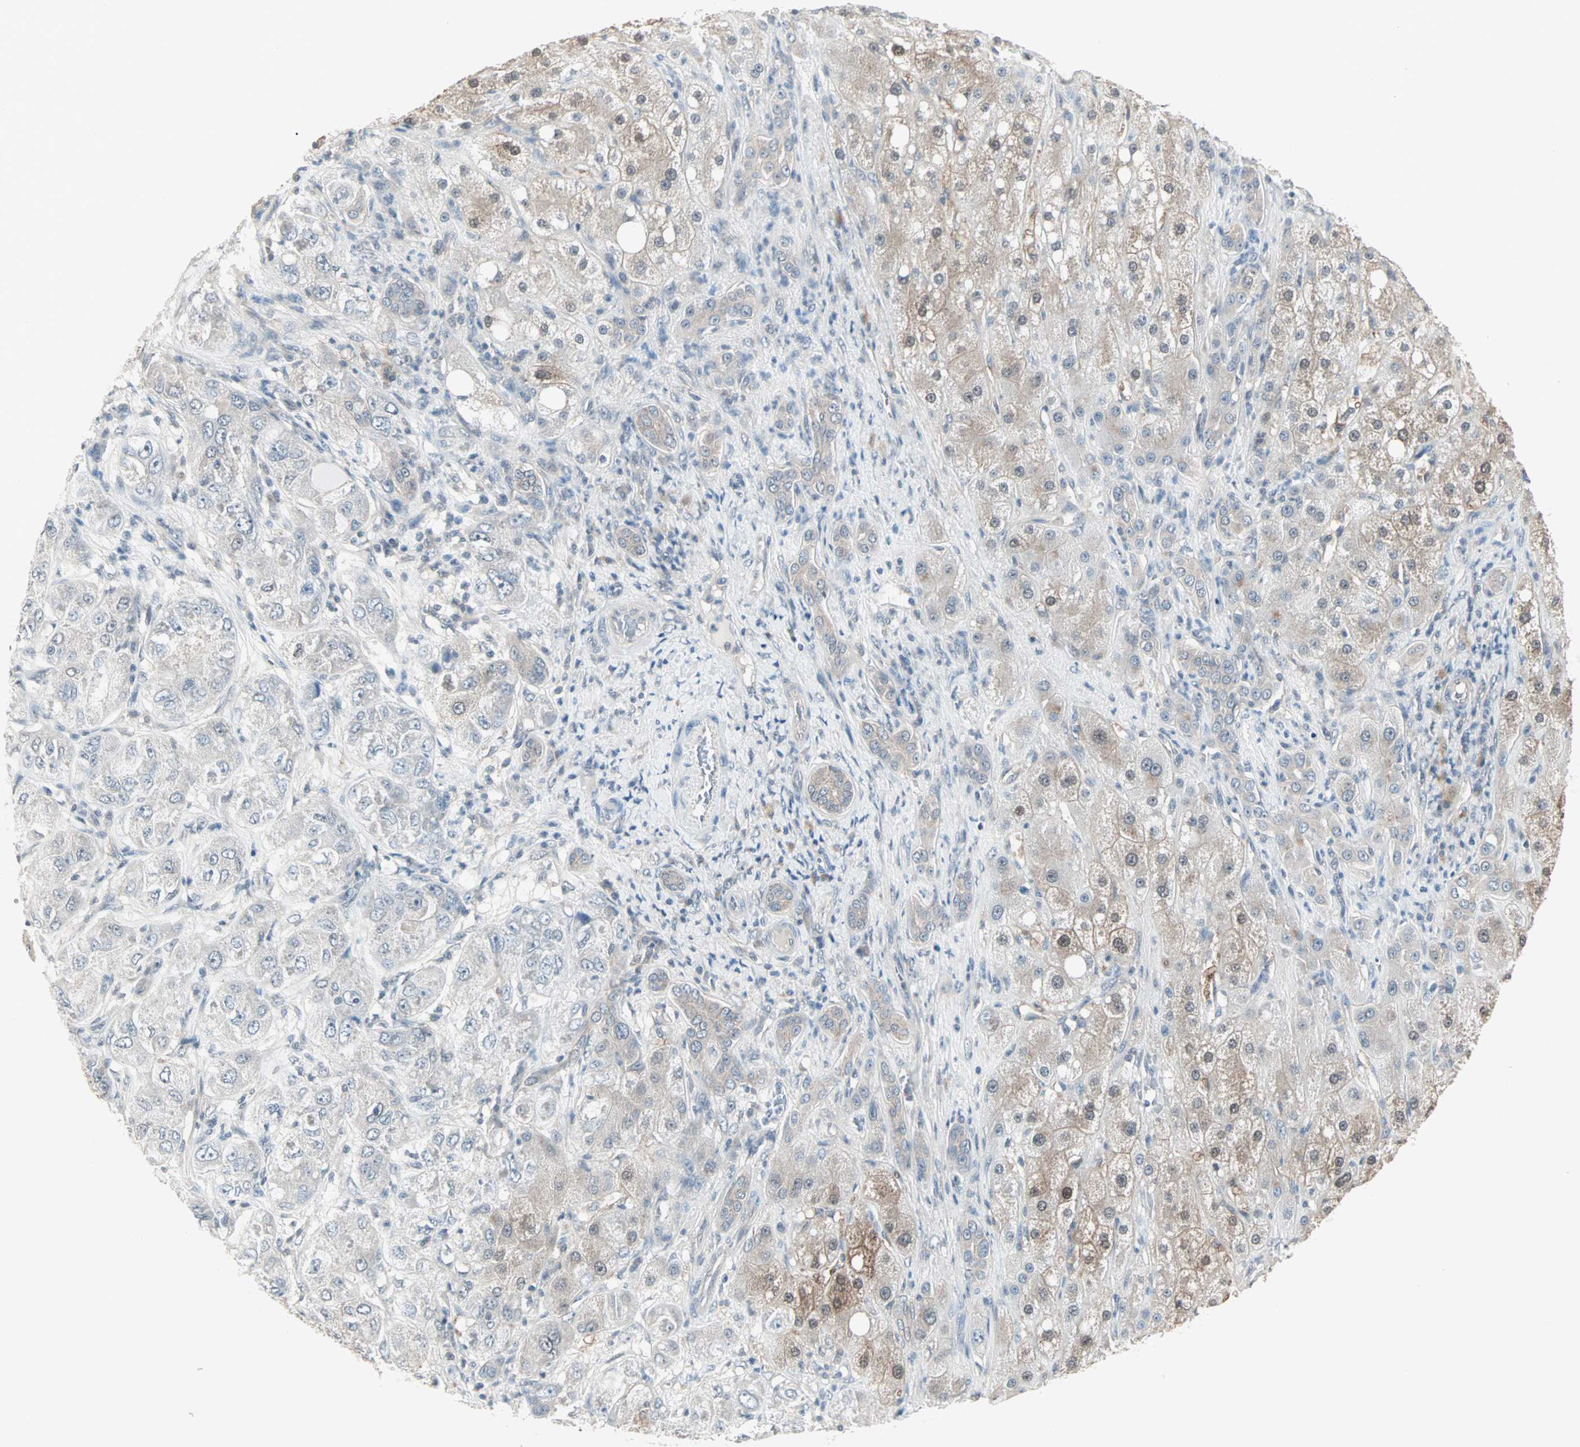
{"staining": {"intensity": "negative", "quantity": "none", "location": "none"}, "tissue": "liver cancer", "cell_type": "Tumor cells", "image_type": "cancer", "snomed": [{"axis": "morphology", "description": "Carcinoma, Hepatocellular, NOS"}, {"axis": "topography", "description": "Liver"}], "caption": "This histopathology image is of liver cancer stained with immunohistochemistry to label a protein in brown with the nuclei are counter-stained blue. There is no expression in tumor cells. Nuclei are stained in blue.", "gene": "PTPA", "patient": {"sex": "male", "age": 80}}